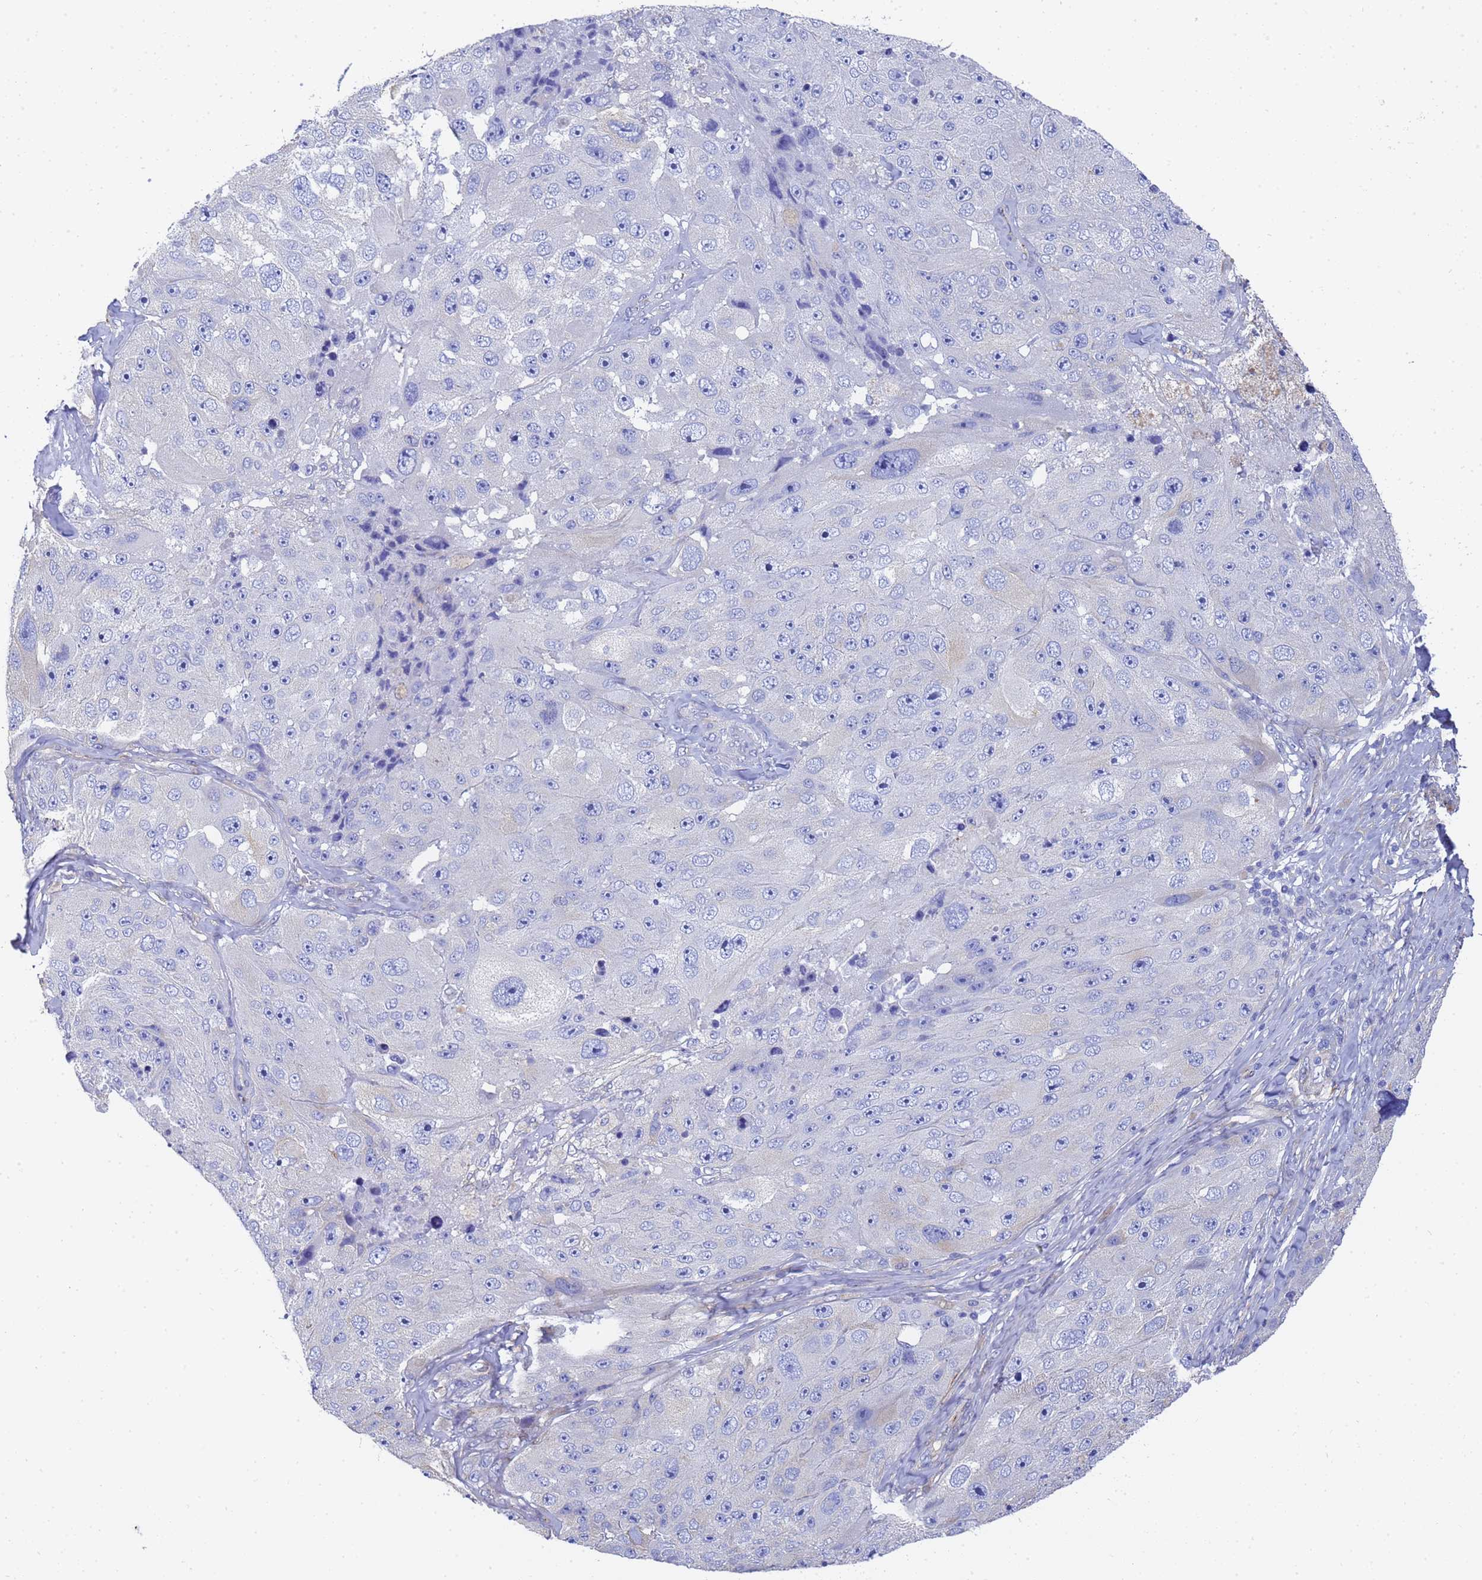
{"staining": {"intensity": "negative", "quantity": "none", "location": "none"}, "tissue": "melanoma", "cell_type": "Tumor cells", "image_type": "cancer", "snomed": [{"axis": "morphology", "description": "Malignant melanoma, Metastatic site"}, {"axis": "topography", "description": "Lymph node"}], "caption": "Image shows no significant protein positivity in tumor cells of malignant melanoma (metastatic site).", "gene": "TUBB1", "patient": {"sex": "male", "age": 62}}